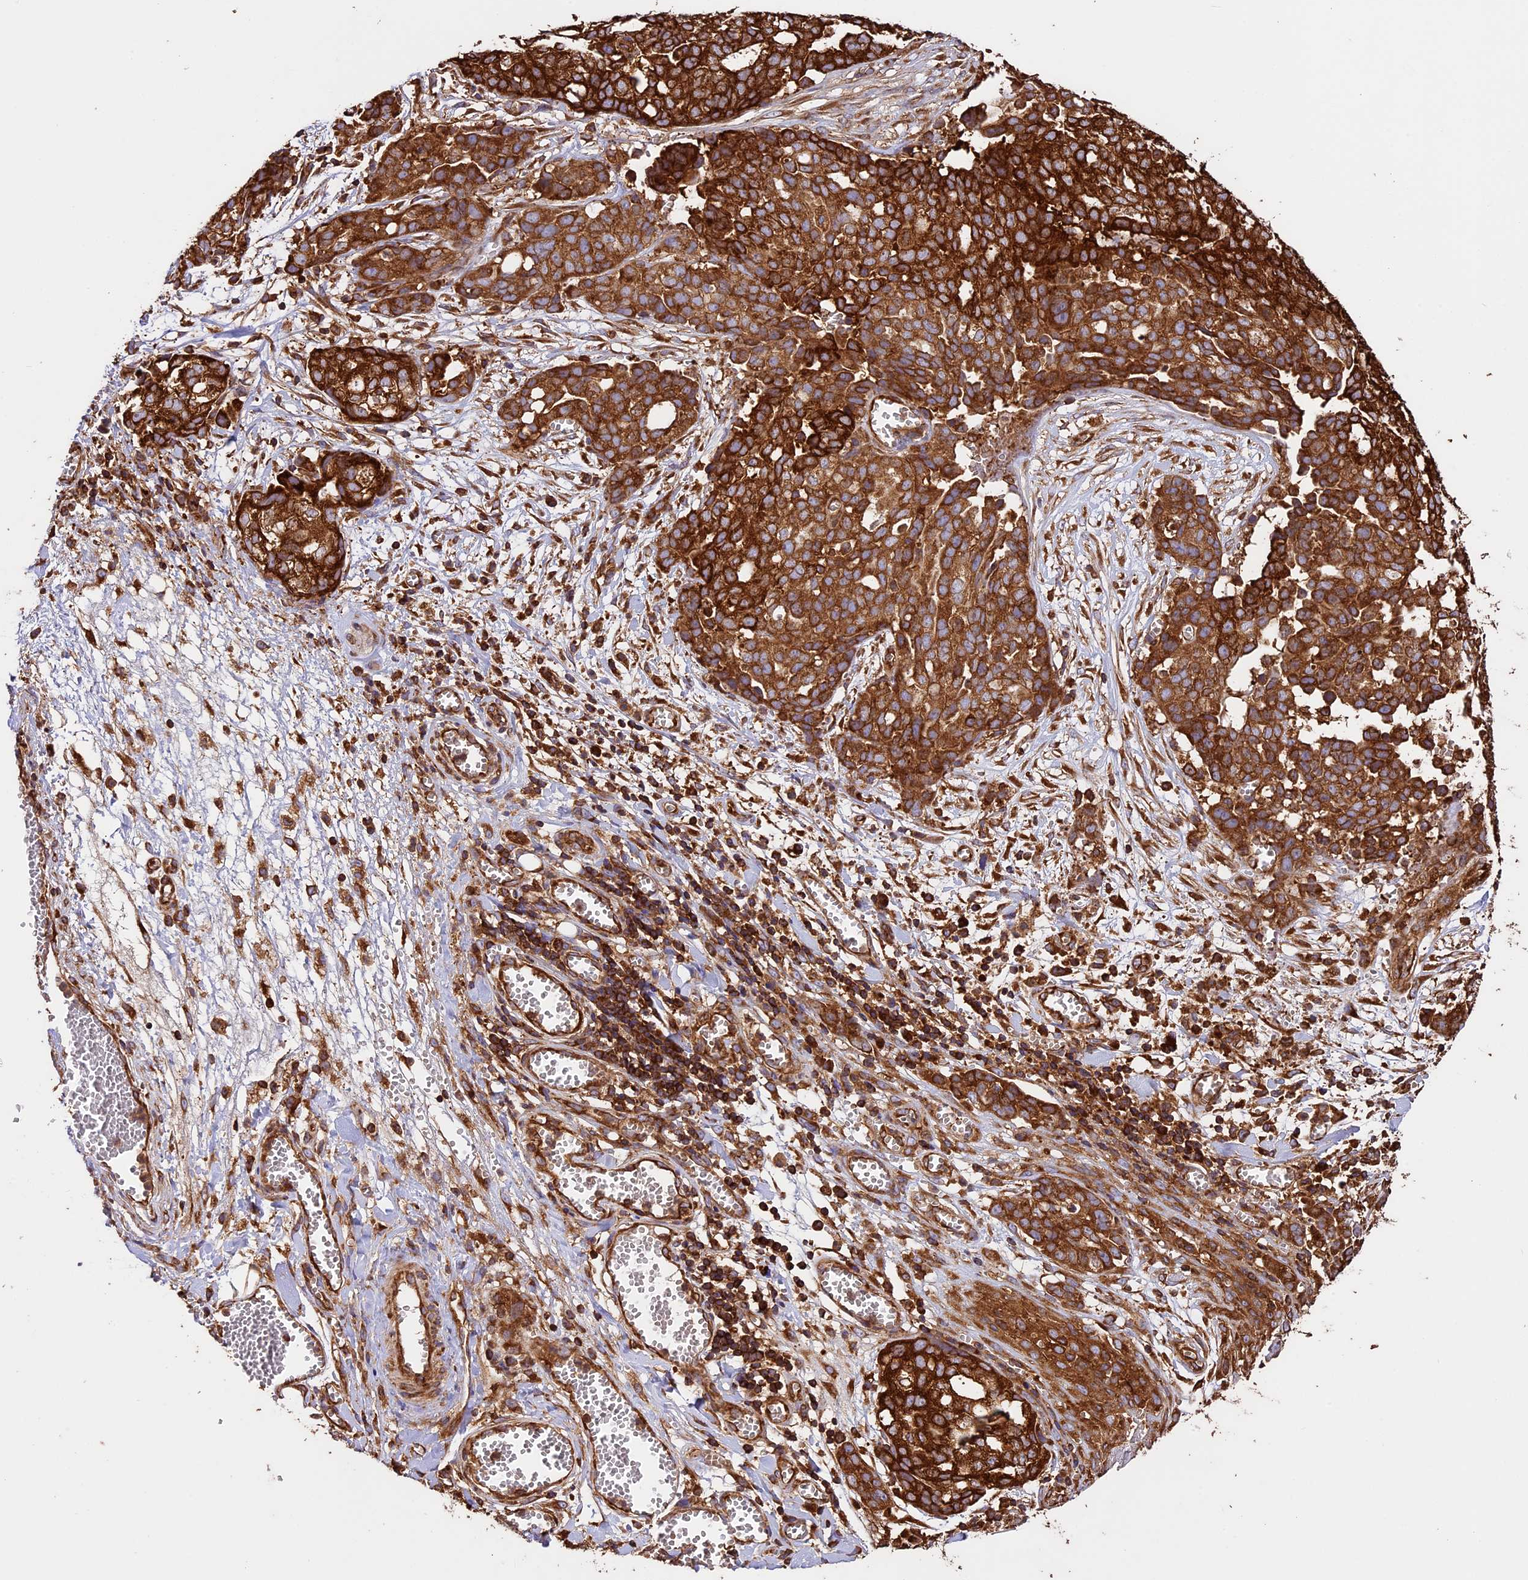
{"staining": {"intensity": "strong", "quantity": ">75%", "location": "cytoplasmic/membranous"}, "tissue": "ovarian cancer", "cell_type": "Tumor cells", "image_type": "cancer", "snomed": [{"axis": "morphology", "description": "Cystadenocarcinoma, serous, NOS"}, {"axis": "topography", "description": "Soft tissue"}, {"axis": "topography", "description": "Ovary"}], "caption": "Protein expression analysis of human ovarian serous cystadenocarcinoma reveals strong cytoplasmic/membranous expression in about >75% of tumor cells.", "gene": "KARS1", "patient": {"sex": "female", "age": 57}}